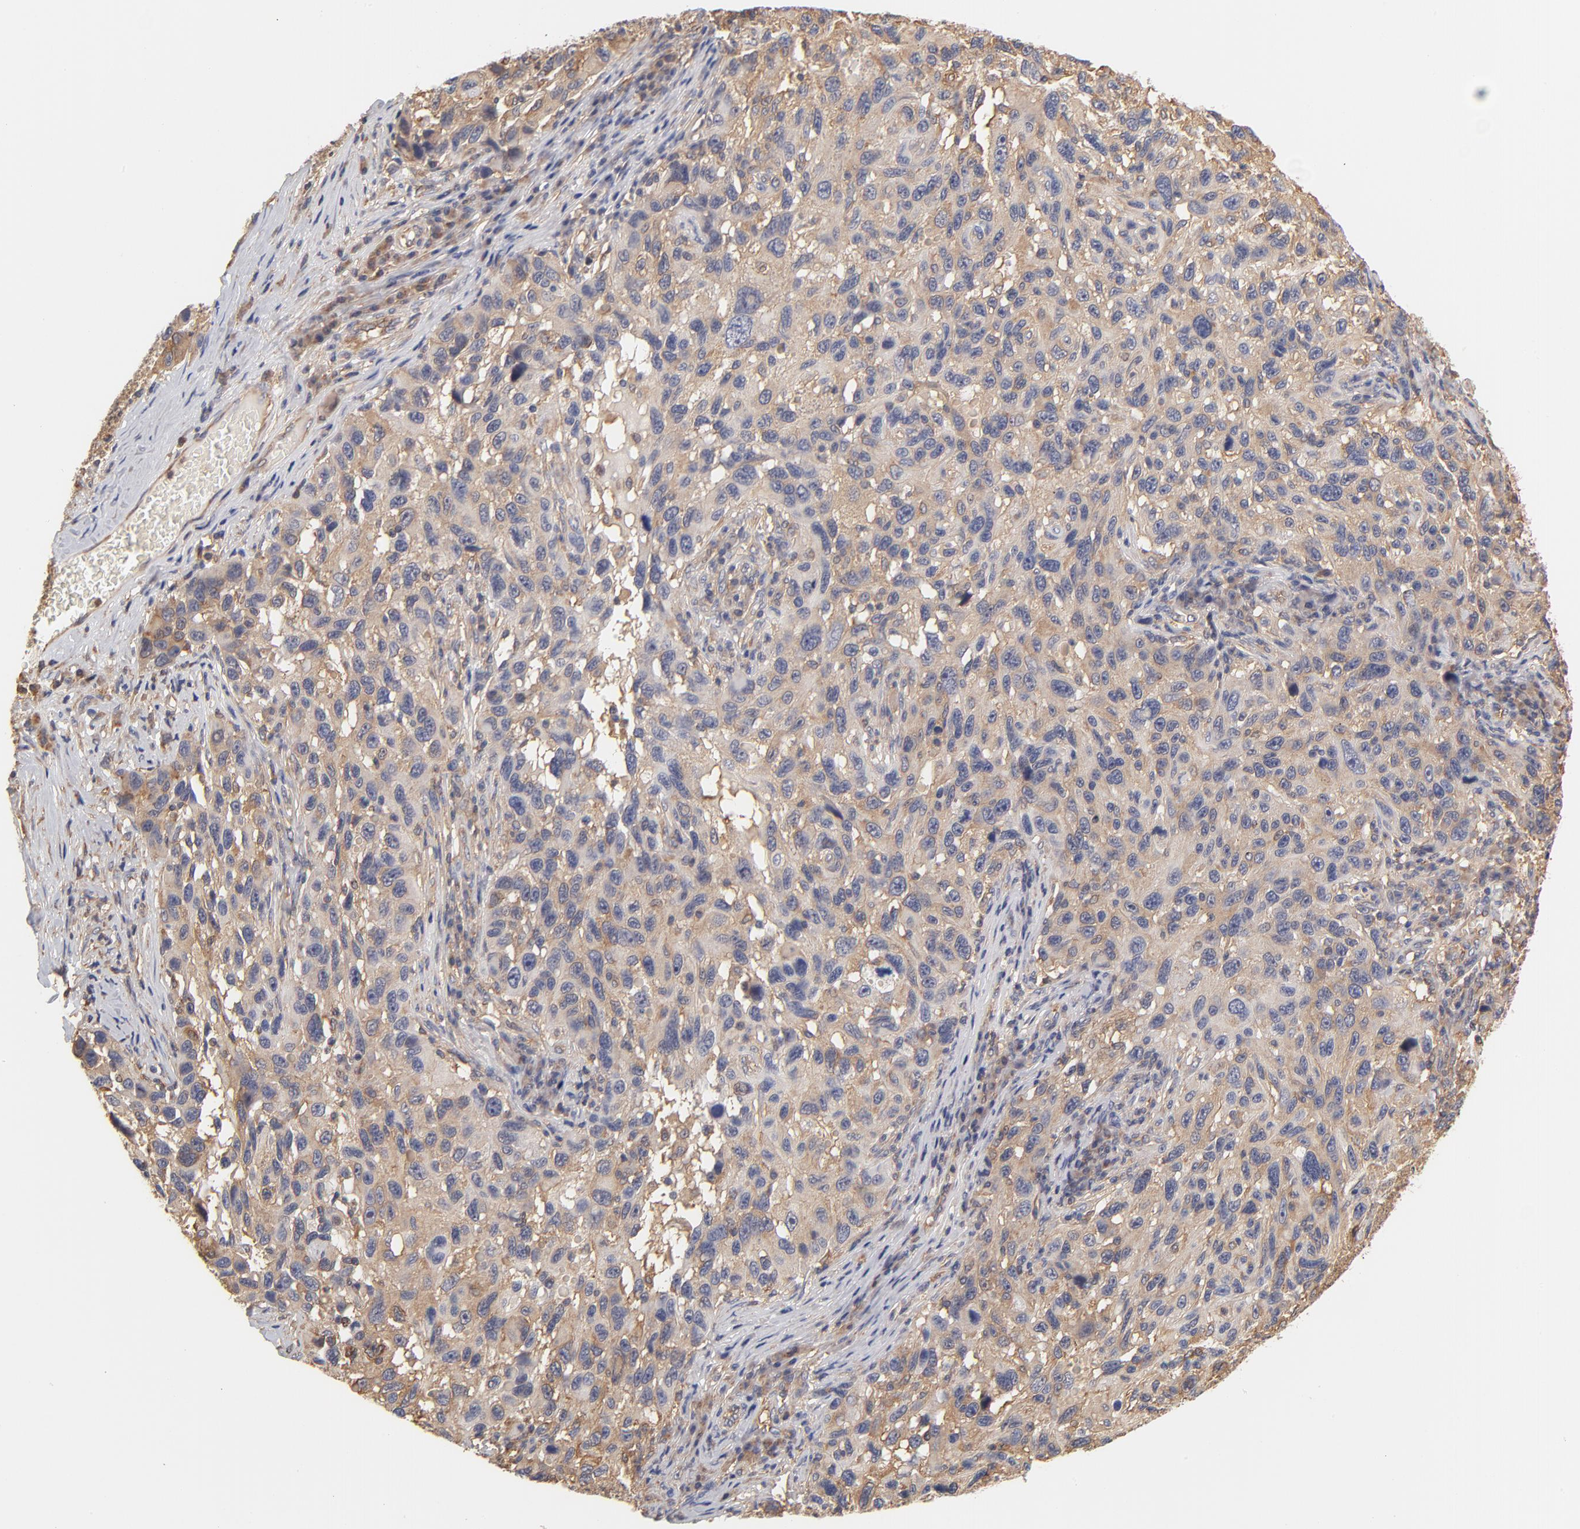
{"staining": {"intensity": "weak", "quantity": "25%-75%", "location": "cytoplasmic/membranous"}, "tissue": "melanoma", "cell_type": "Tumor cells", "image_type": "cancer", "snomed": [{"axis": "morphology", "description": "Malignant melanoma, NOS"}, {"axis": "topography", "description": "Skin"}], "caption": "Immunohistochemistry (IHC) (DAB) staining of melanoma reveals weak cytoplasmic/membranous protein staining in approximately 25%-75% of tumor cells.", "gene": "FCMR", "patient": {"sex": "male", "age": 53}}